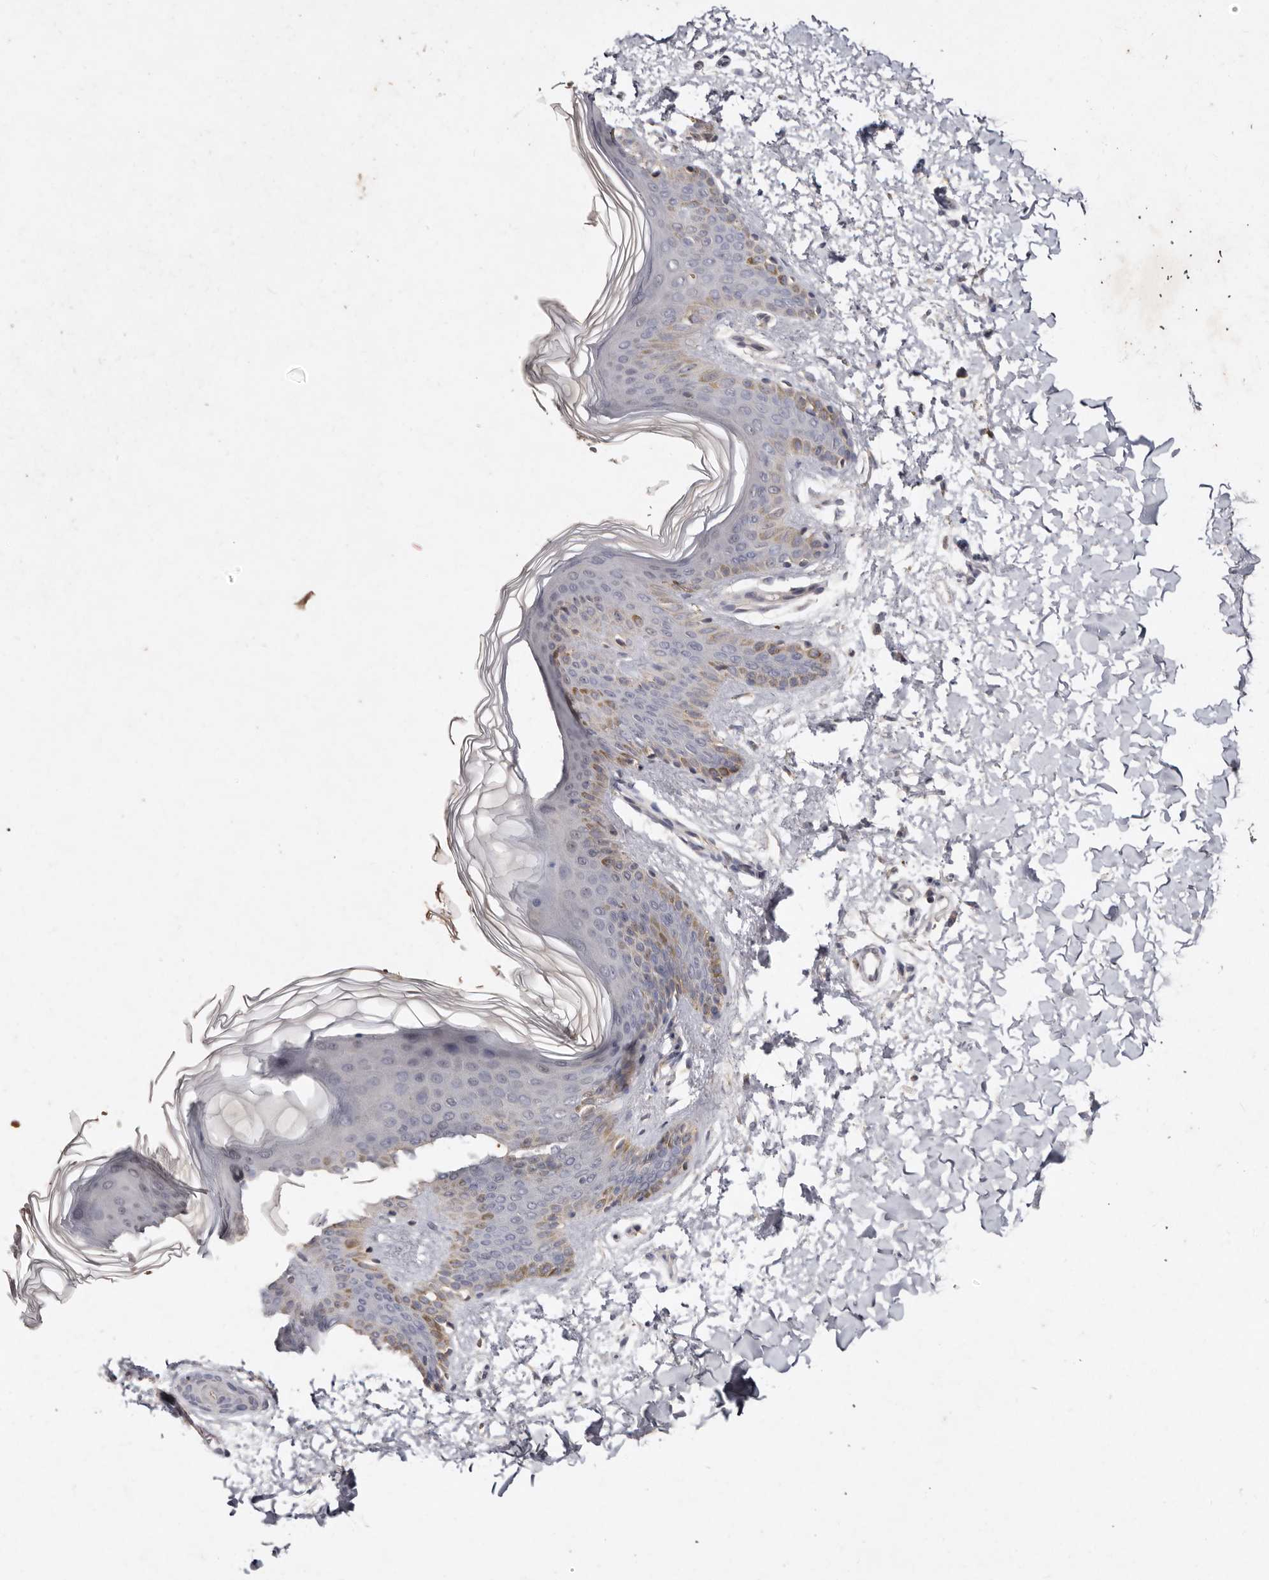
{"staining": {"intensity": "negative", "quantity": "none", "location": "none"}, "tissue": "skin", "cell_type": "Fibroblasts", "image_type": "normal", "snomed": [{"axis": "morphology", "description": "Normal tissue, NOS"}, {"axis": "morphology", "description": "Neoplasm, benign, NOS"}, {"axis": "topography", "description": "Skin"}, {"axis": "topography", "description": "Soft tissue"}], "caption": "Micrograph shows no protein staining in fibroblasts of benign skin. The staining was performed using DAB (3,3'-diaminobenzidine) to visualize the protein expression in brown, while the nuclei were stained in blue with hematoxylin (Magnification: 20x).", "gene": "EDEM1", "patient": {"sex": "male", "age": 26}}